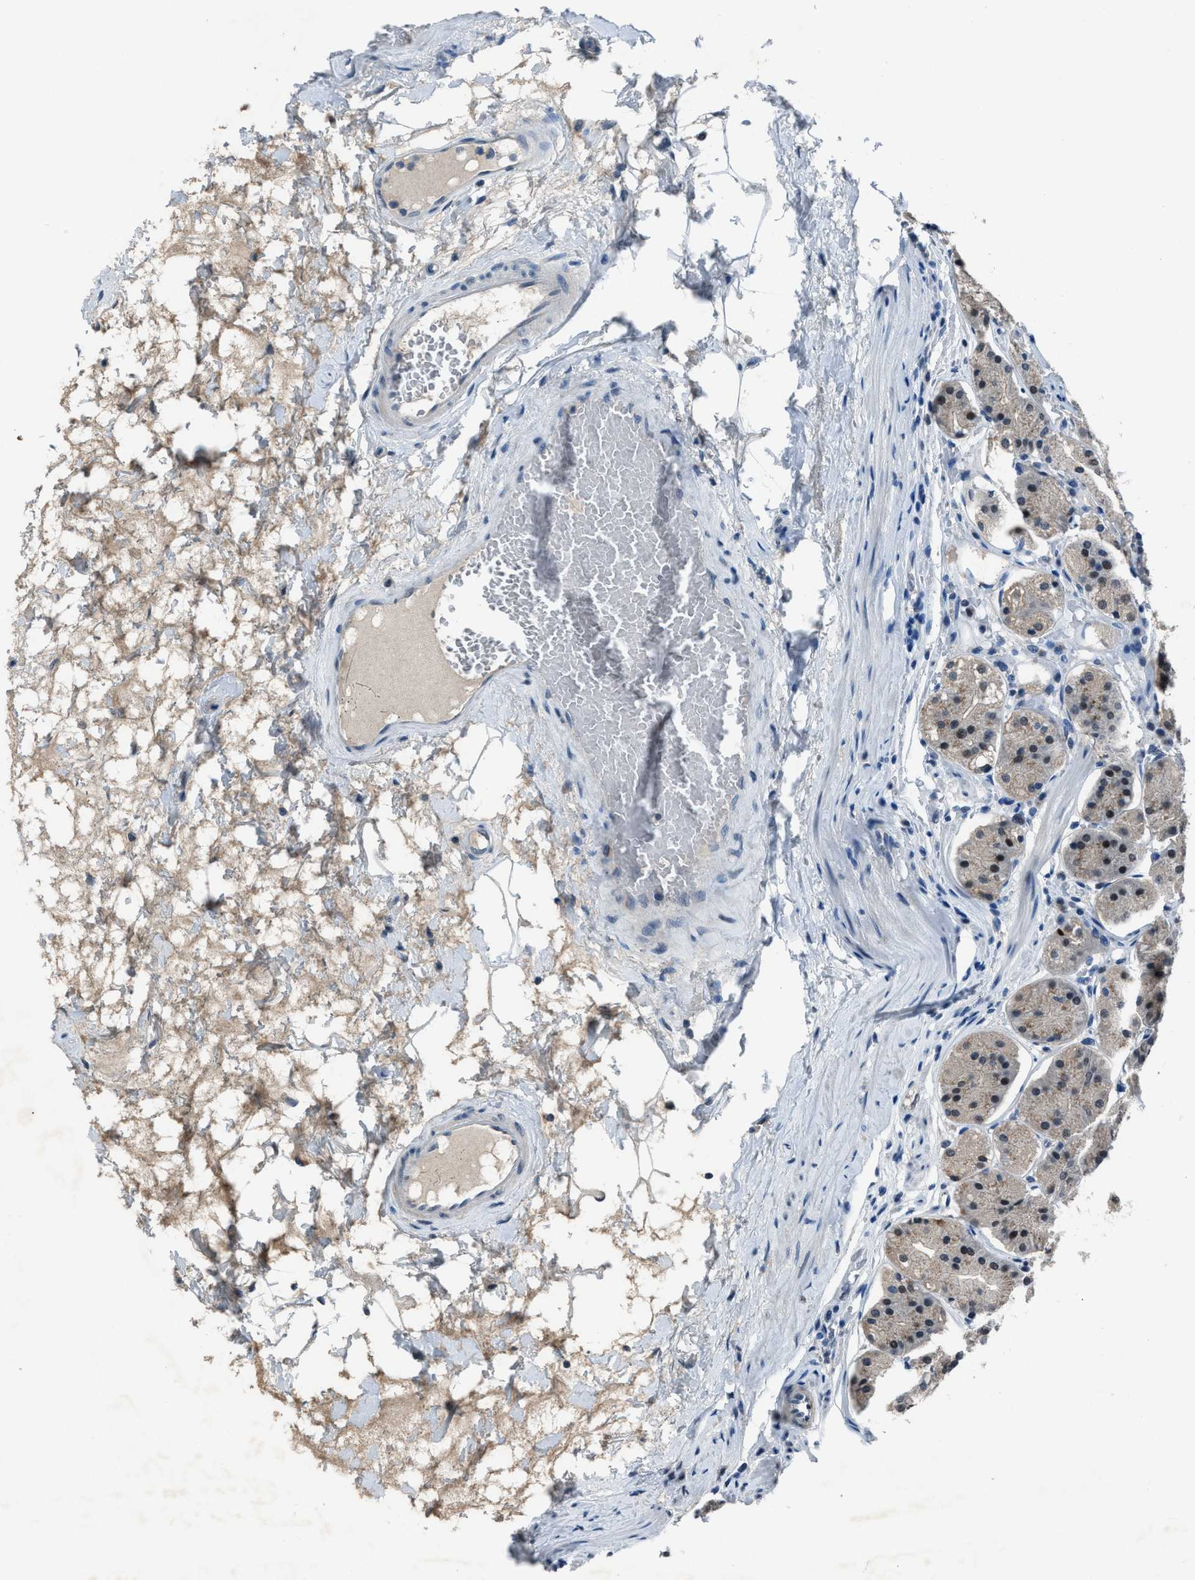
{"staining": {"intensity": "moderate", "quantity": "<25%", "location": "cytoplasmic/membranous,nuclear"}, "tissue": "stomach", "cell_type": "Glandular cells", "image_type": "normal", "snomed": [{"axis": "morphology", "description": "Normal tissue, NOS"}, {"axis": "topography", "description": "Stomach"}, {"axis": "topography", "description": "Stomach, lower"}], "caption": "Brown immunohistochemical staining in benign stomach exhibits moderate cytoplasmic/membranous,nuclear staining in about <25% of glandular cells. (Stains: DAB (3,3'-diaminobenzidine) in brown, nuclei in blue, Microscopy: brightfield microscopy at high magnification).", "gene": "DUSP19", "patient": {"sex": "female", "age": 56}}